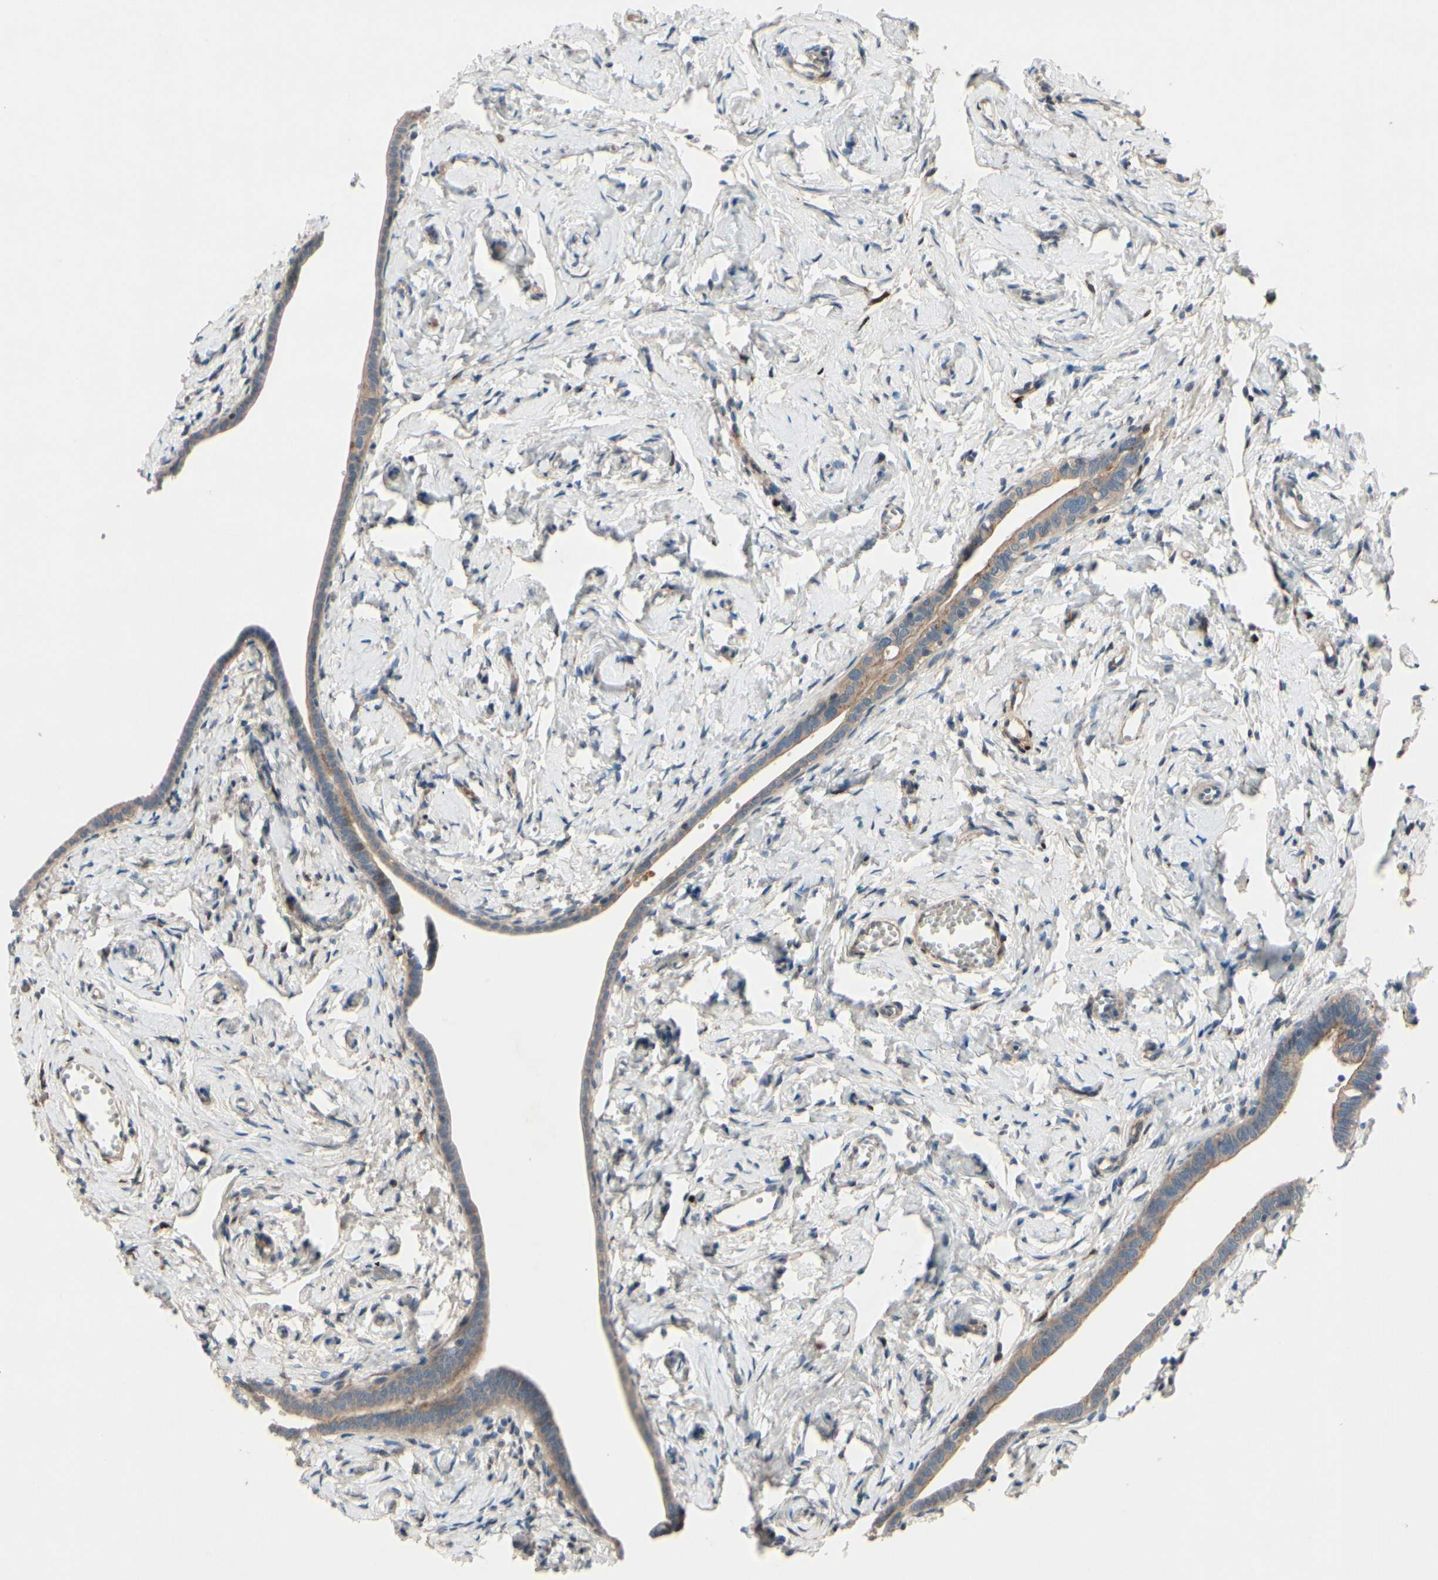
{"staining": {"intensity": "moderate", "quantity": ">75%", "location": "cytoplasmic/membranous"}, "tissue": "fallopian tube", "cell_type": "Glandular cells", "image_type": "normal", "snomed": [{"axis": "morphology", "description": "Normal tissue, NOS"}, {"axis": "topography", "description": "Fallopian tube"}], "caption": "Brown immunohistochemical staining in benign fallopian tube demonstrates moderate cytoplasmic/membranous positivity in approximately >75% of glandular cells. Using DAB (brown) and hematoxylin (blue) stains, captured at high magnification using brightfield microscopy.", "gene": "ICAM5", "patient": {"sex": "female", "age": 71}}